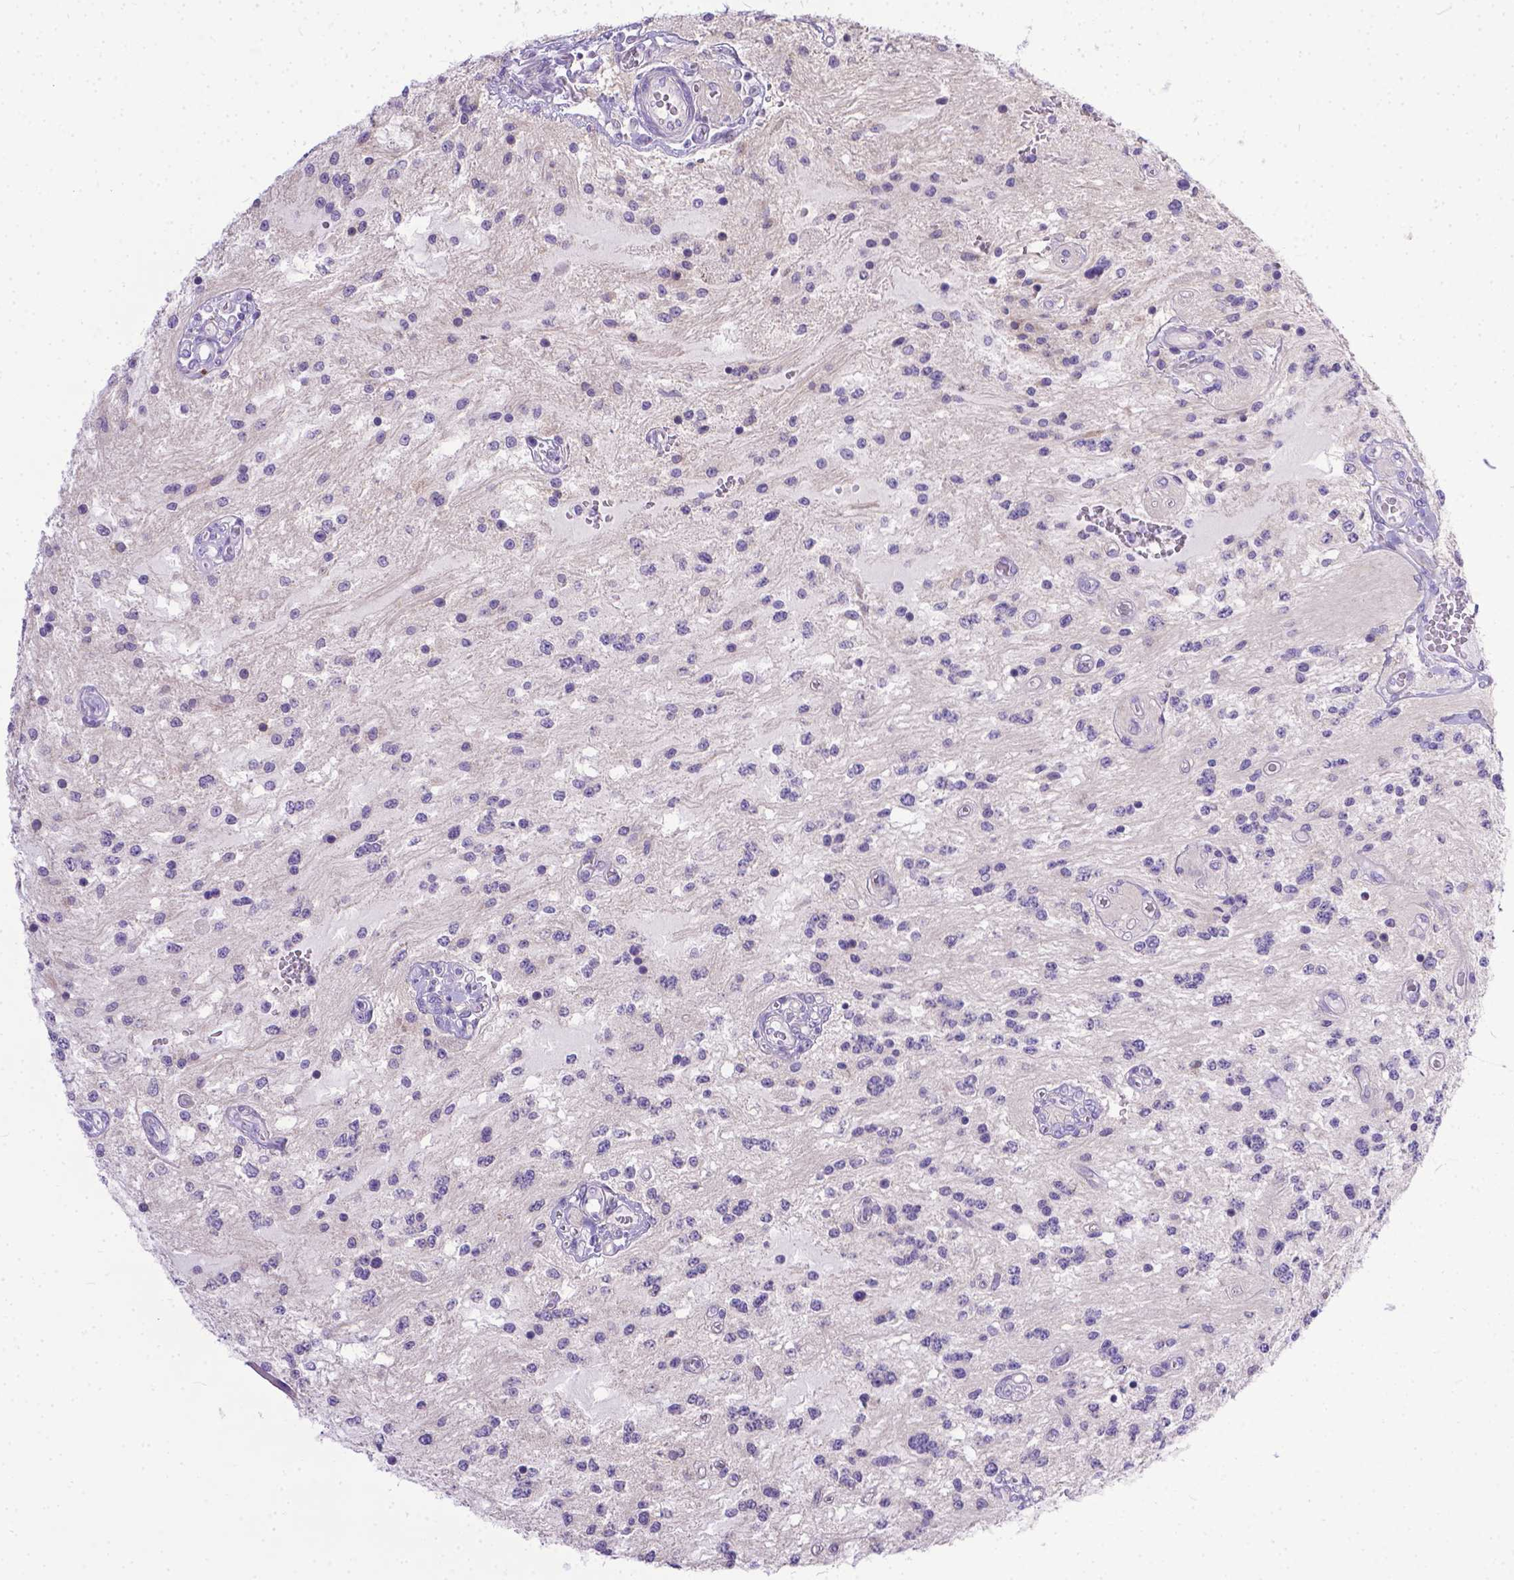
{"staining": {"intensity": "negative", "quantity": "none", "location": "none"}, "tissue": "glioma", "cell_type": "Tumor cells", "image_type": "cancer", "snomed": [{"axis": "morphology", "description": "Glioma, malignant, Low grade"}, {"axis": "topography", "description": "Cerebellum"}], "caption": "Immunohistochemistry (IHC) image of human glioma stained for a protein (brown), which demonstrates no staining in tumor cells.", "gene": "TTLL6", "patient": {"sex": "female", "age": 14}}